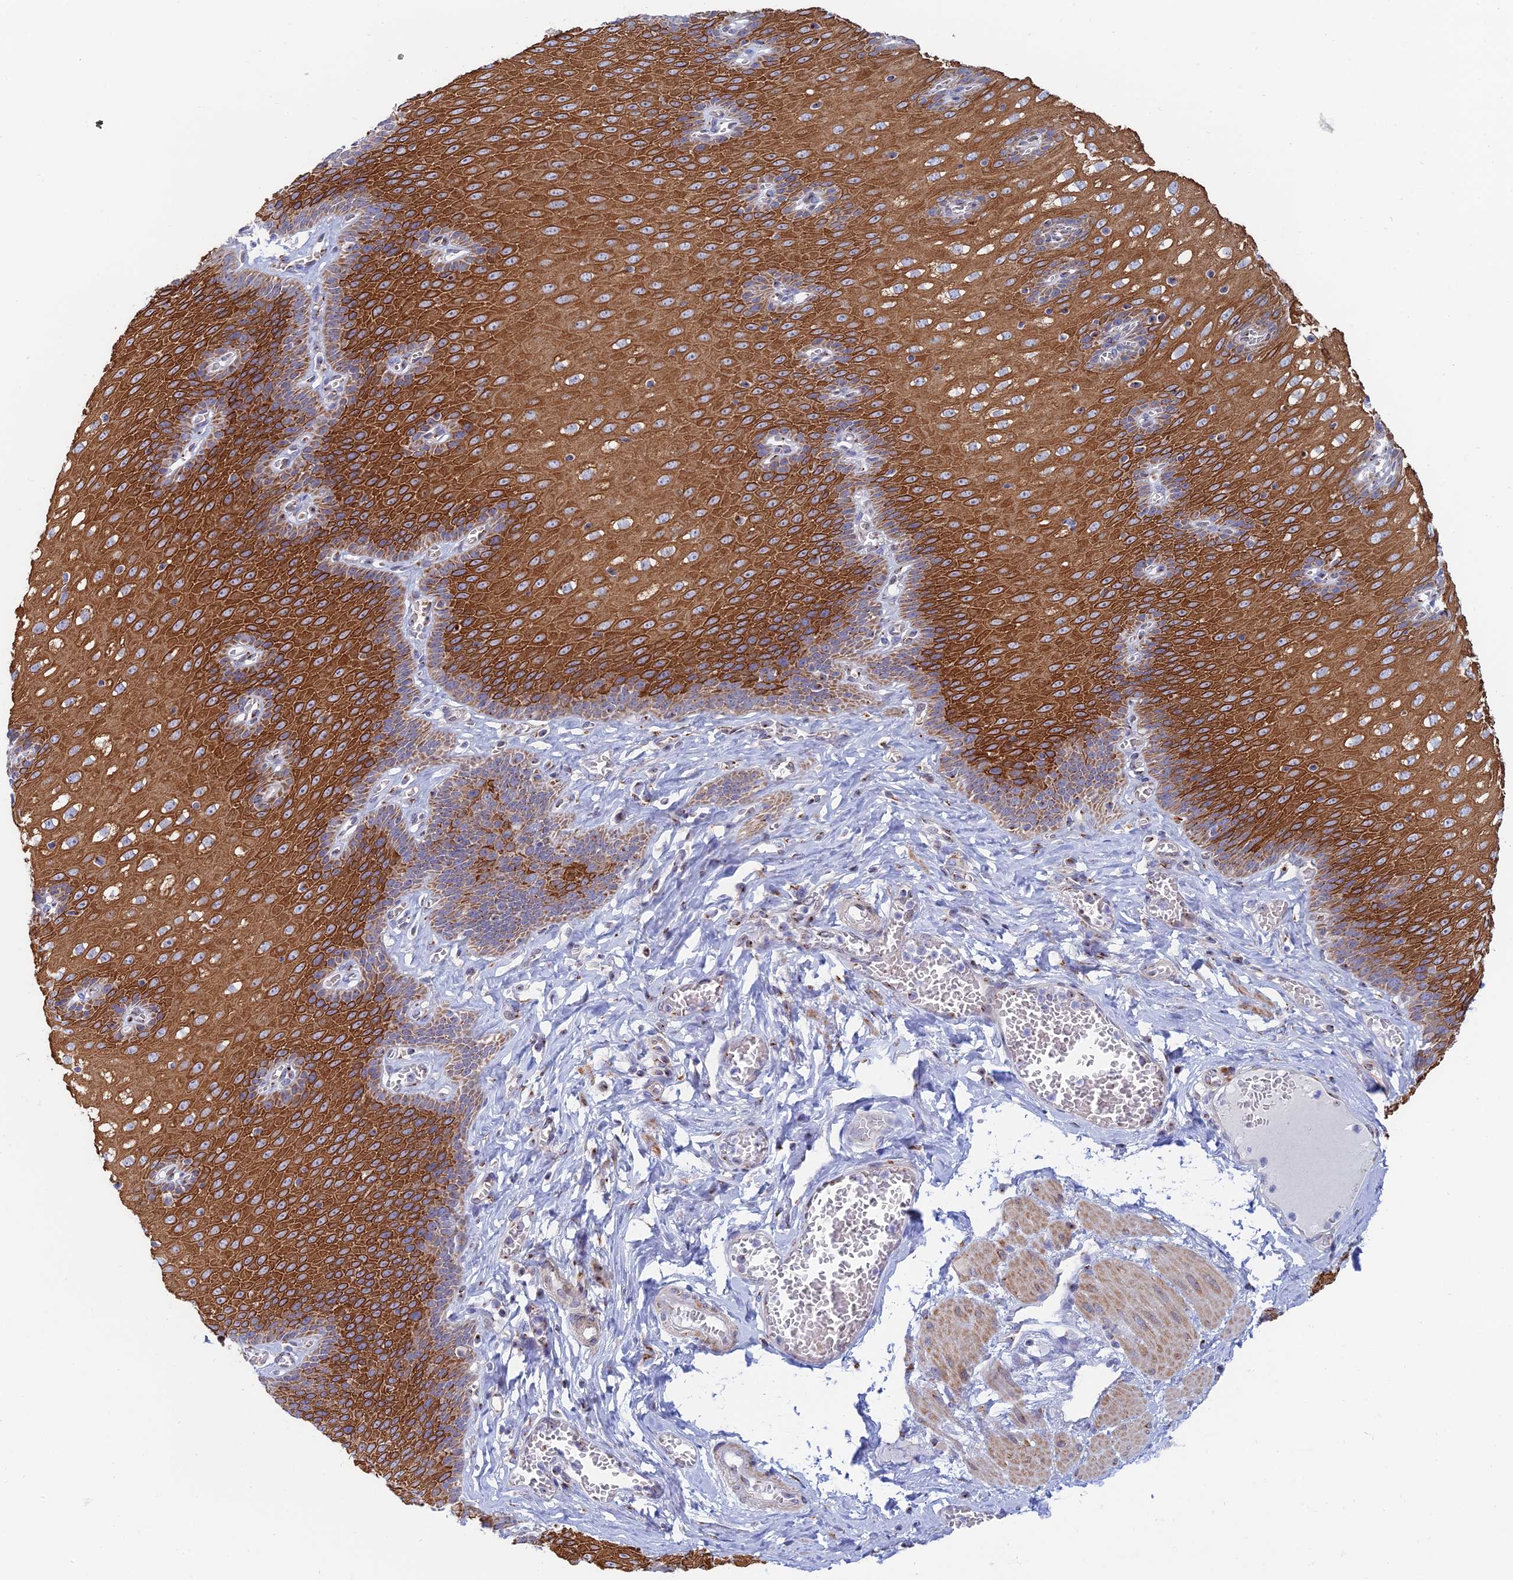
{"staining": {"intensity": "strong", "quantity": ">75%", "location": "cytoplasmic/membranous"}, "tissue": "esophagus", "cell_type": "Squamous epithelial cells", "image_type": "normal", "snomed": [{"axis": "morphology", "description": "Normal tissue, NOS"}, {"axis": "topography", "description": "Esophagus"}], "caption": "A brown stain highlights strong cytoplasmic/membranous positivity of a protein in squamous epithelial cells of unremarkable human esophagus.", "gene": "ENSG00000267561", "patient": {"sex": "male", "age": 60}}